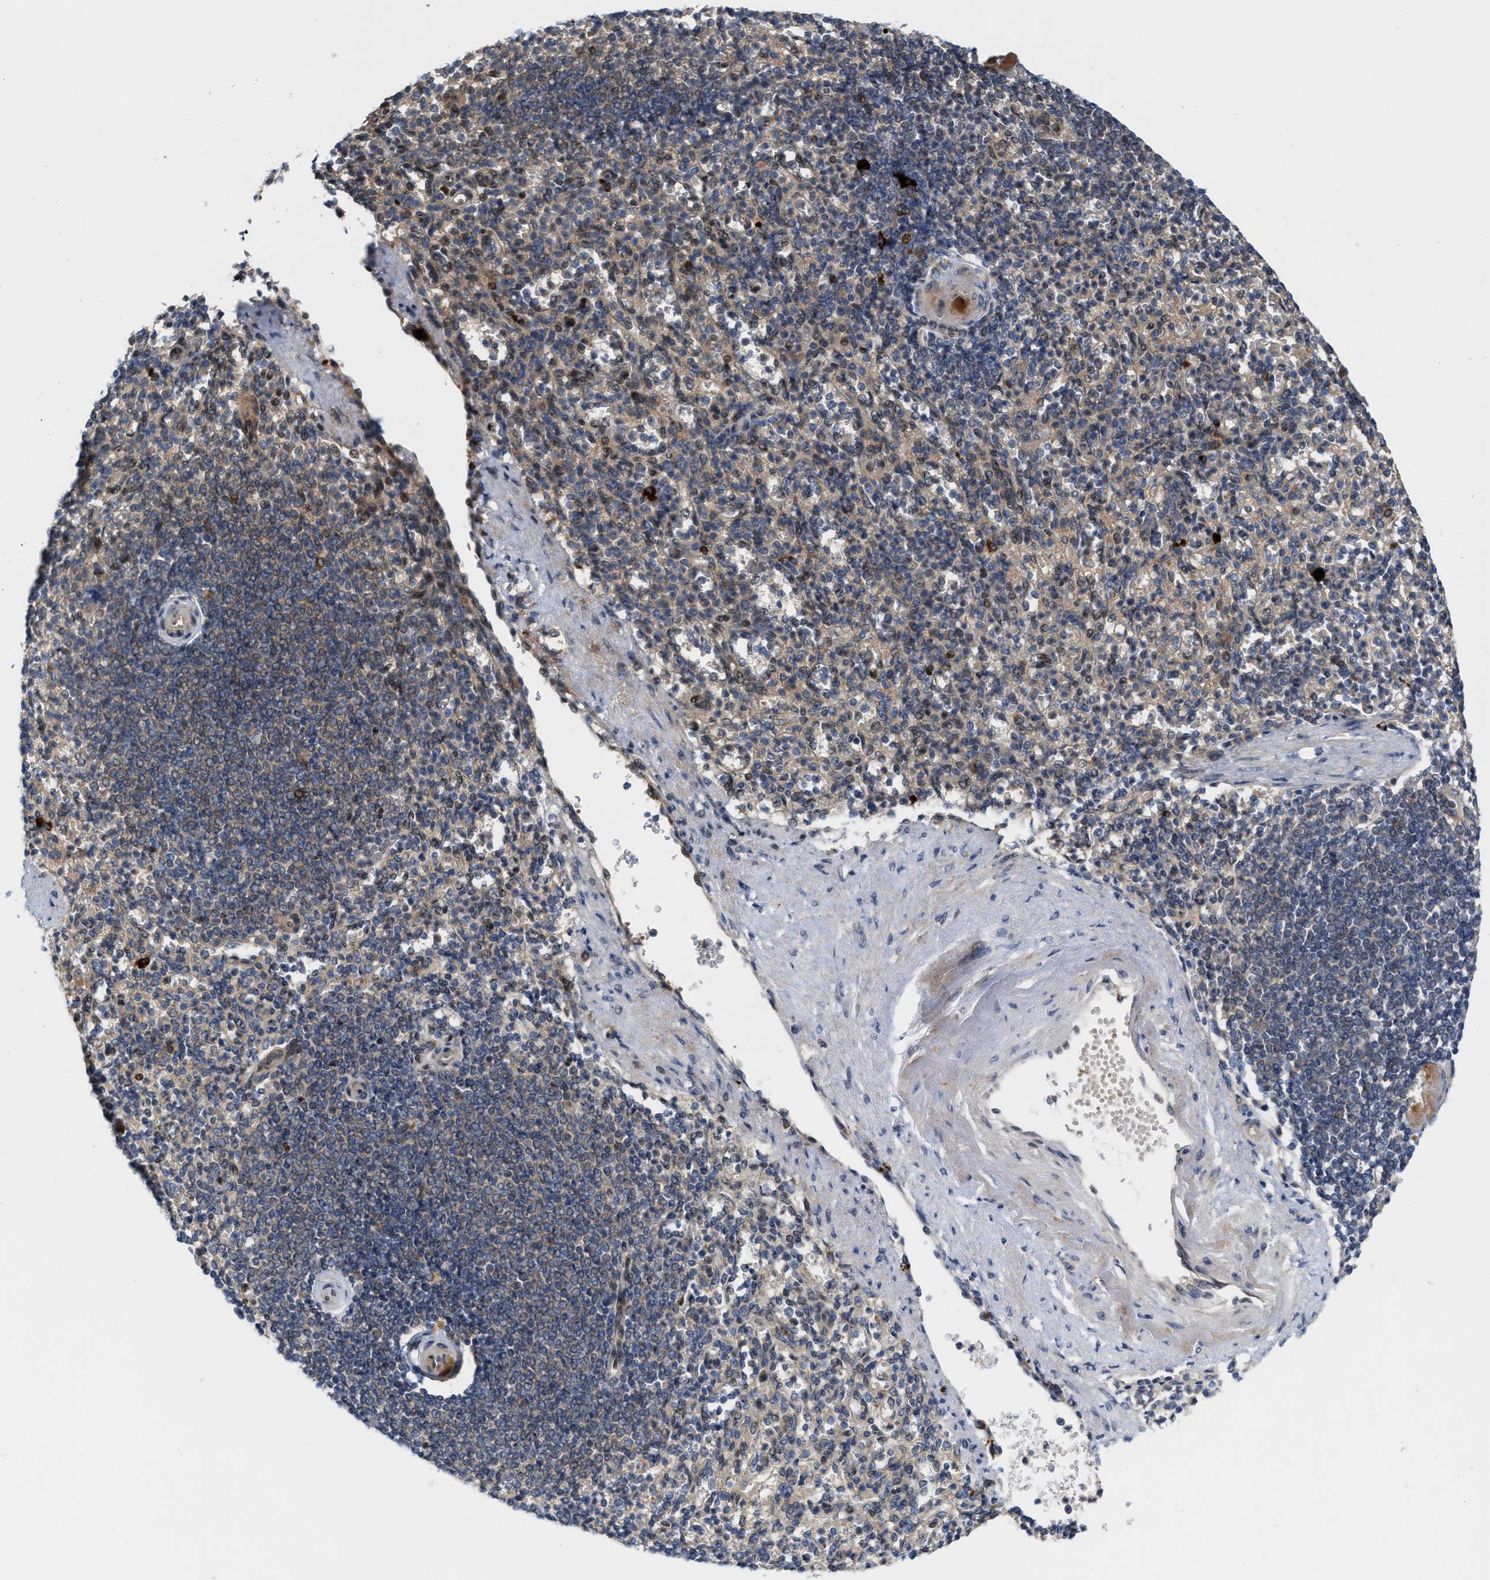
{"staining": {"intensity": "weak", "quantity": "25%-75%", "location": "cytoplasmic/membranous"}, "tissue": "spleen", "cell_type": "Cells in red pulp", "image_type": "normal", "snomed": [{"axis": "morphology", "description": "Normal tissue, NOS"}, {"axis": "topography", "description": "Spleen"}], "caption": "Immunohistochemistry histopathology image of benign spleen: spleen stained using immunohistochemistry (IHC) demonstrates low levels of weak protein expression localized specifically in the cytoplasmic/membranous of cells in red pulp, appearing as a cytoplasmic/membranous brown color.", "gene": "TCF4", "patient": {"sex": "female", "age": 74}}